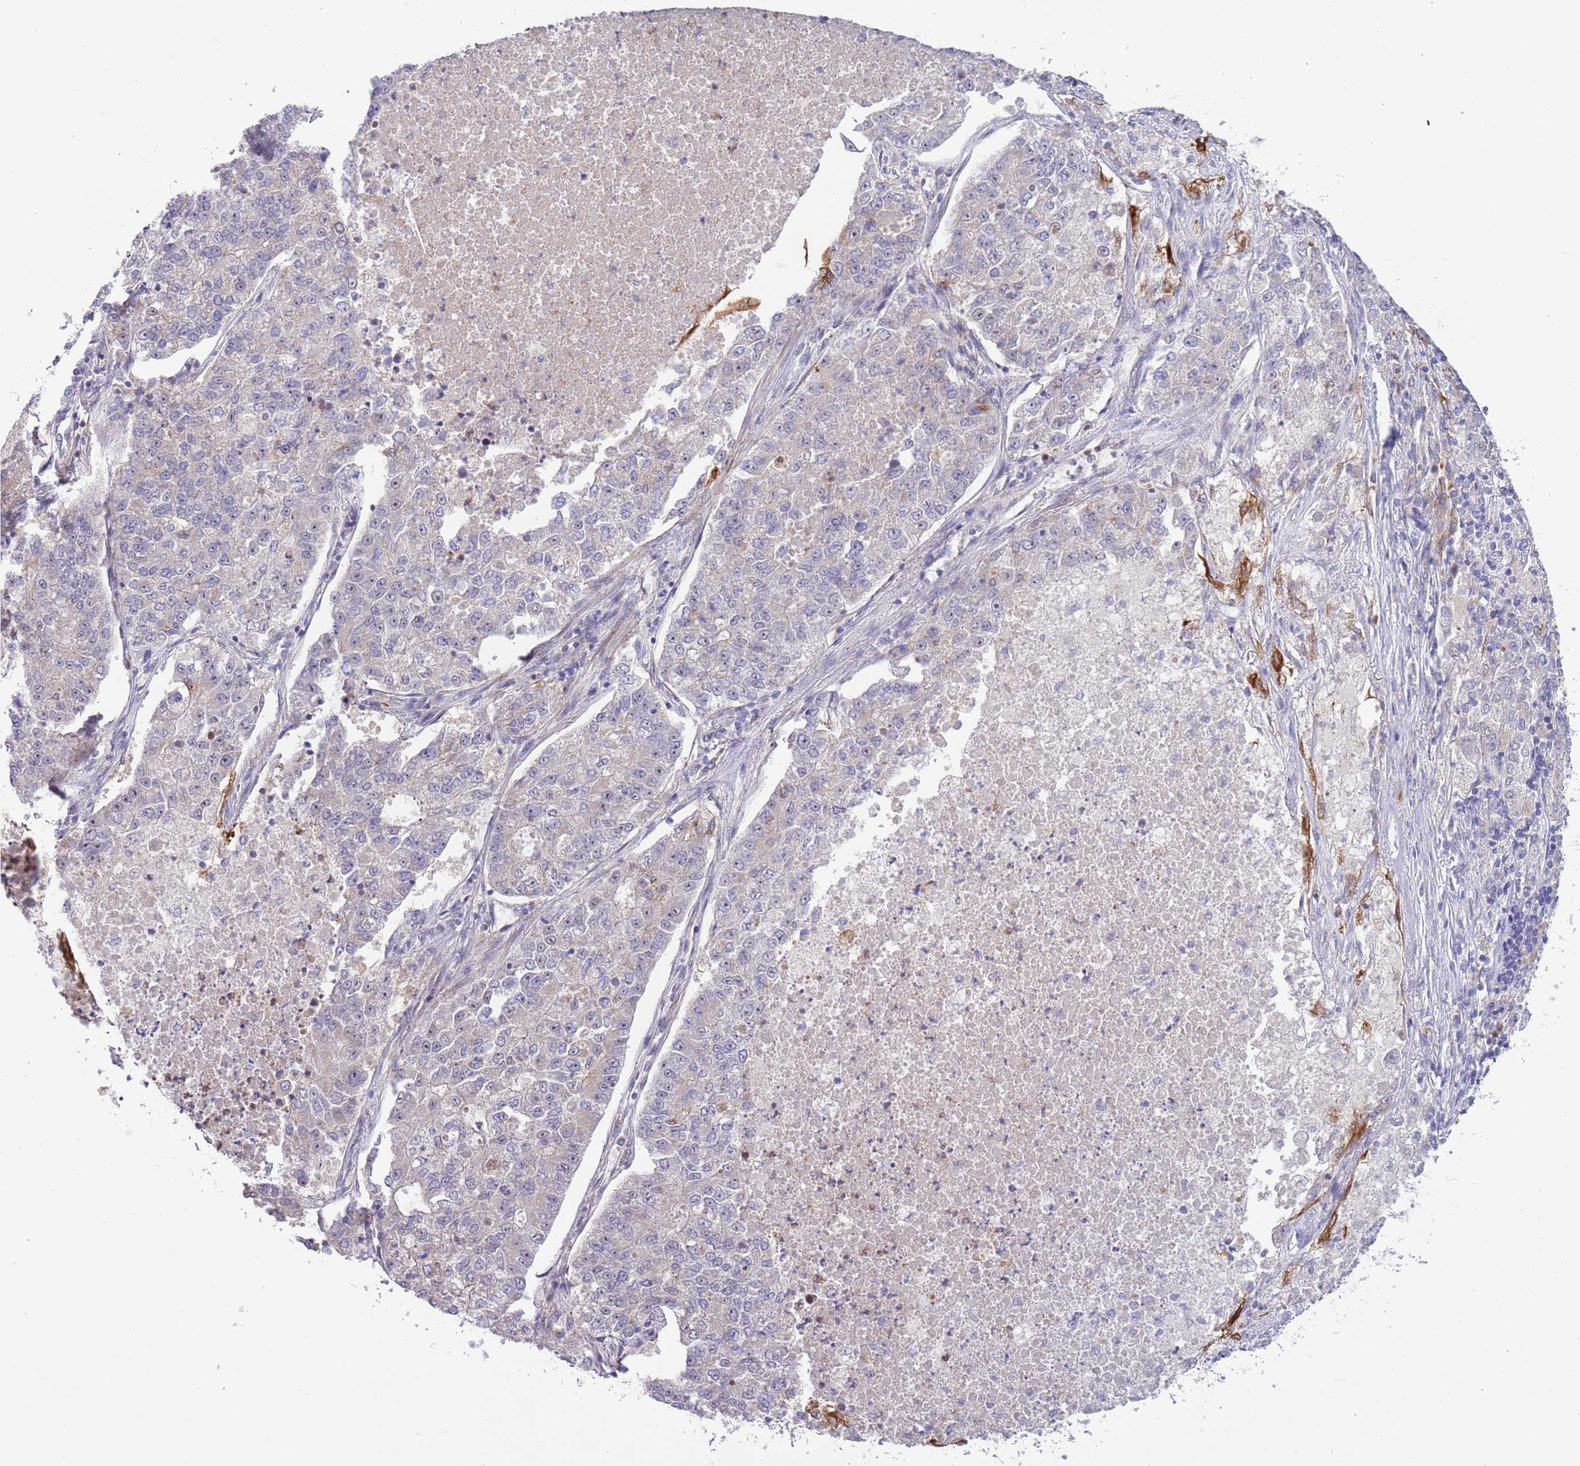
{"staining": {"intensity": "negative", "quantity": "none", "location": "none"}, "tissue": "lung cancer", "cell_type": "Tumor cells", "image_type": "cancer", "snomed": [{"axis": "morphology", "description": "Adenocarcinoma, NOS"}, {"axis": "topography", "description": "Lung"}], "caption": "This histopathology image is of lung adenocarcinoma stained with immunohistochemistry to label a protein in brown with the nuclei are counter-stained blue. There is no expression in tumor cells.", "gene": "ITGB6", "patient": {"sex": "male", "age": 49}}